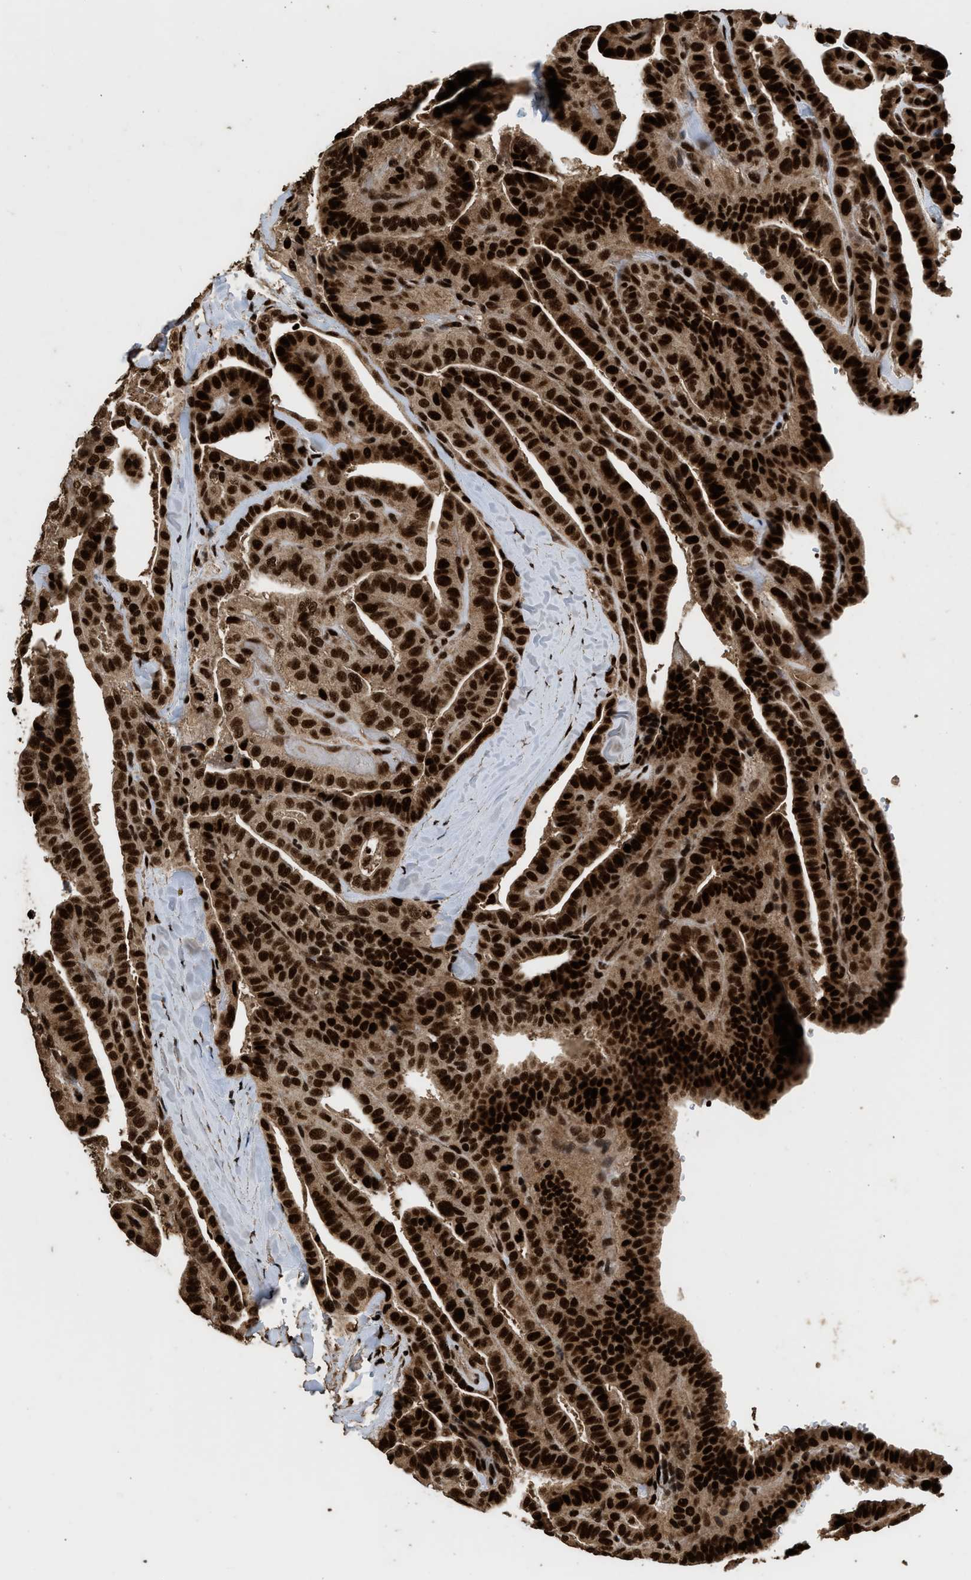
{"staining": {"intensity": "strong", "quantity": ">75%", "location": "cytoplasmic/membranous,nuclear"}, "tissue": "thyroid cancer", "cell_type": "Tumor cells", "image_type": "cancer", "snomed": [{"axis": "morphology", "description": "Papillary adenocarcinoma, NOS"}, {"axis": "topography", "description": "Thyroid gland"}], "caption": "Immunohistochemistry (DAB) staining of papillary adenocarcinoma (thyroid) demonstrates strong cytoplasmic/membranous and nuclear protein expression in approximately >75% of tumor cells.", "gene": "PPP4R3B", "patient": {"sex": "male", "age": 77}}